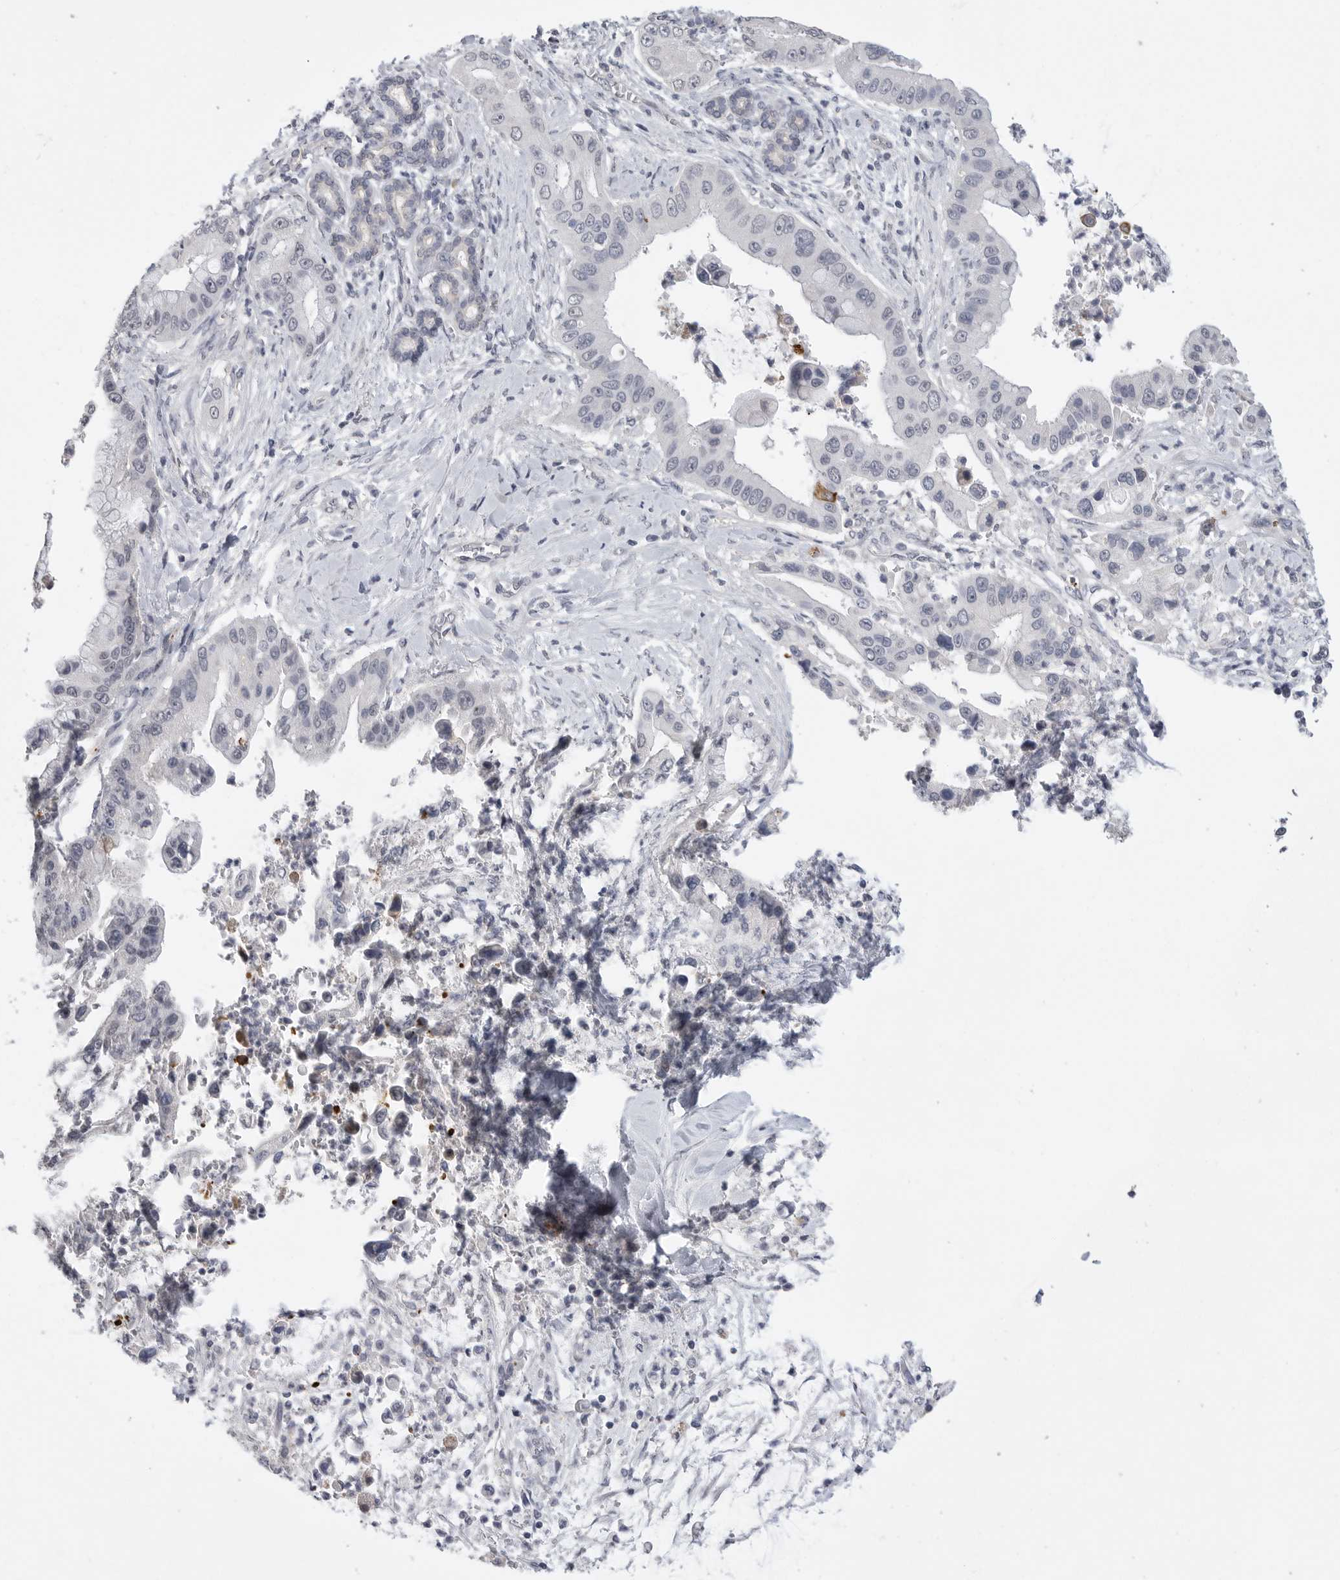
{"staining": {"intensity": "negative", "quantity": "none", "location": "none"}, "tissue": "liver cancer", "cell_type": "Tumor cells", "image_type": "cancer", "snomed": [{"axis": "morphology", "description": "Cholangiocarcinoma"}, {"axis": "topography", "description": "Liver"}], "caption": "Tumor cells show no significant staining in liver cancer.", "gene": "FBXO43", "patient": {"sex": "female", "age": 54}}